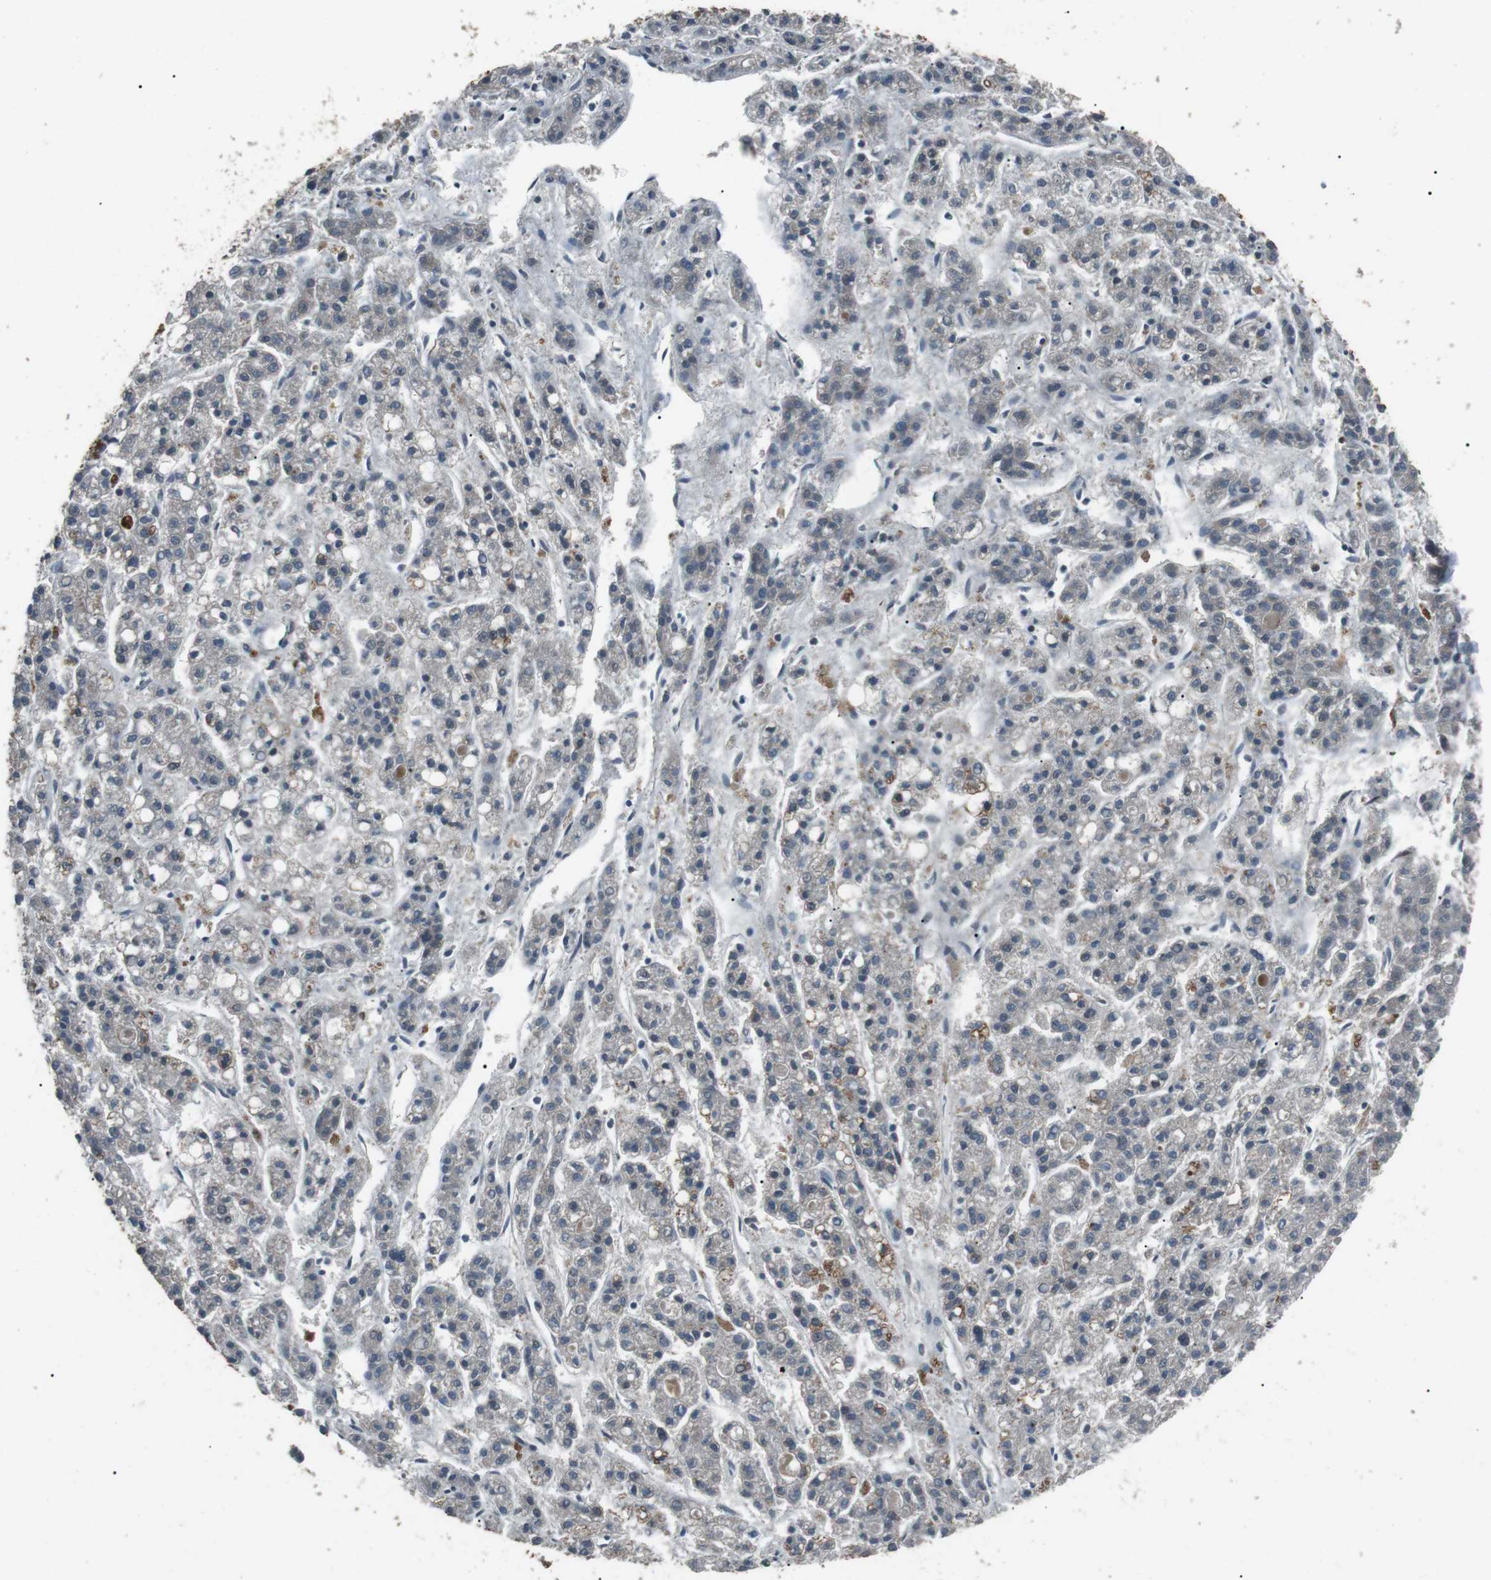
{"staining": {"intensity": "negative", "quantity": "none", "location": "none"}, "tissue": "liver cancer", "cell_type": "Tumor cells", "image_type": "cancer", "snomed": [{"axis": "morphology", "description": "Carcinoma, Hepatocellular, NOS"}, {"axis": "topography", "description": "Liver"}], "caption": "This is an immunohistochemistry (IHC) micrograph of human hepatocellular carcinoma (liver). There is no staining in tumor cells.", "gene": "NEK7", "patient": {"sex": "male", "age": 70}}